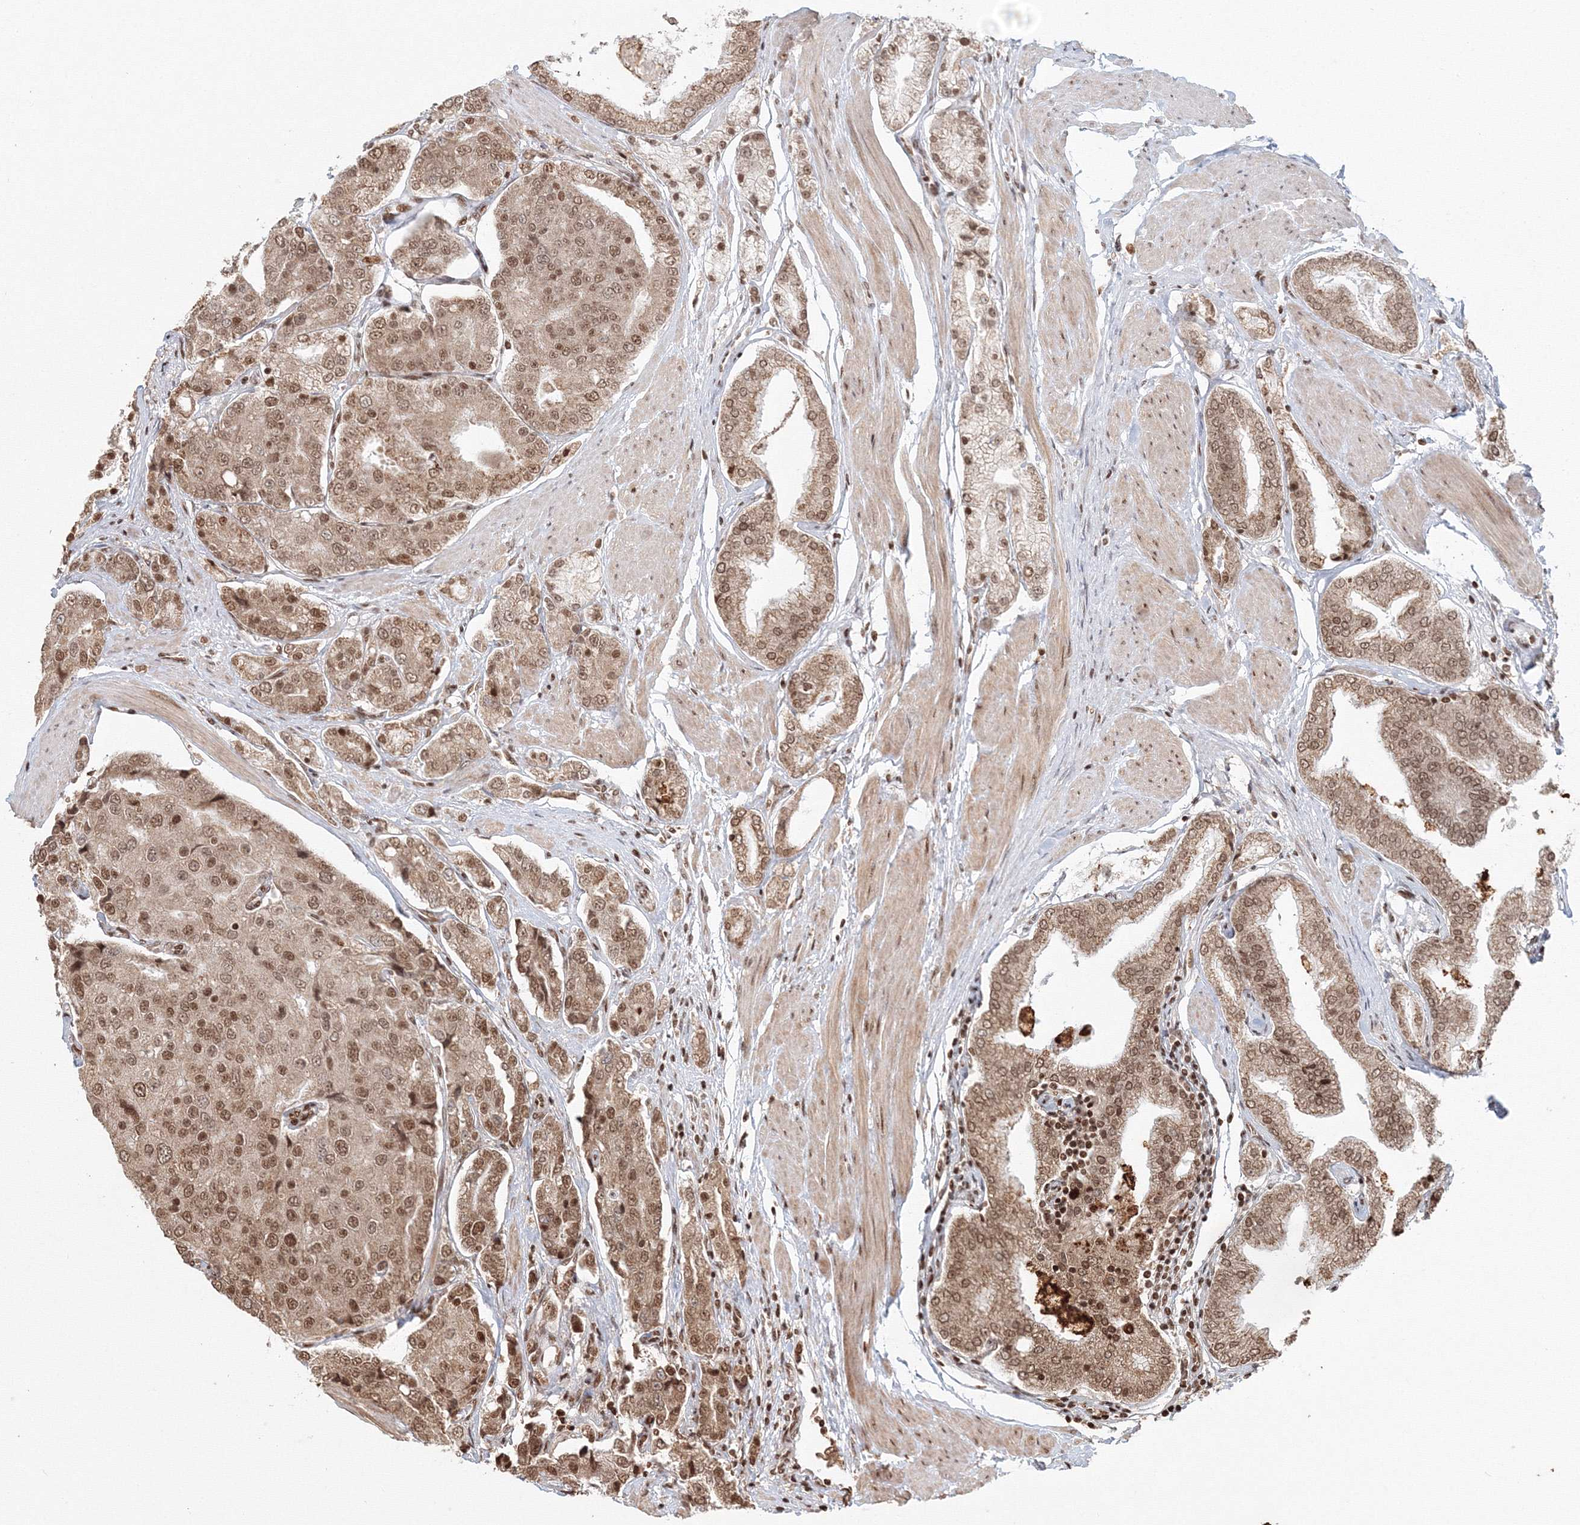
{"staining": {"intensity": "moderate", "quantity": ">75%", "location": "cytoplasmic/membranous,nuclear"}, "tissue": "prostate cancer", "cell_type": "Tumor cells", "image_type": "cancer", "snomed": [{"axis": "morphology", "description": "Adenocarcinoma, High grade"}, {"axis": "topography", "description": "Prostate"}], "caption": "IHC (DAB (3,3'-diaminobenzidine)) staining of prostate high-grade adenocarcinoma demonstrates moderate cytoplasmic/membranous and nuclear protein positivity in approximately >75% of tumor cells.", "gene": "KIF20A", "patient": {"sex": "male", "age": 50}}